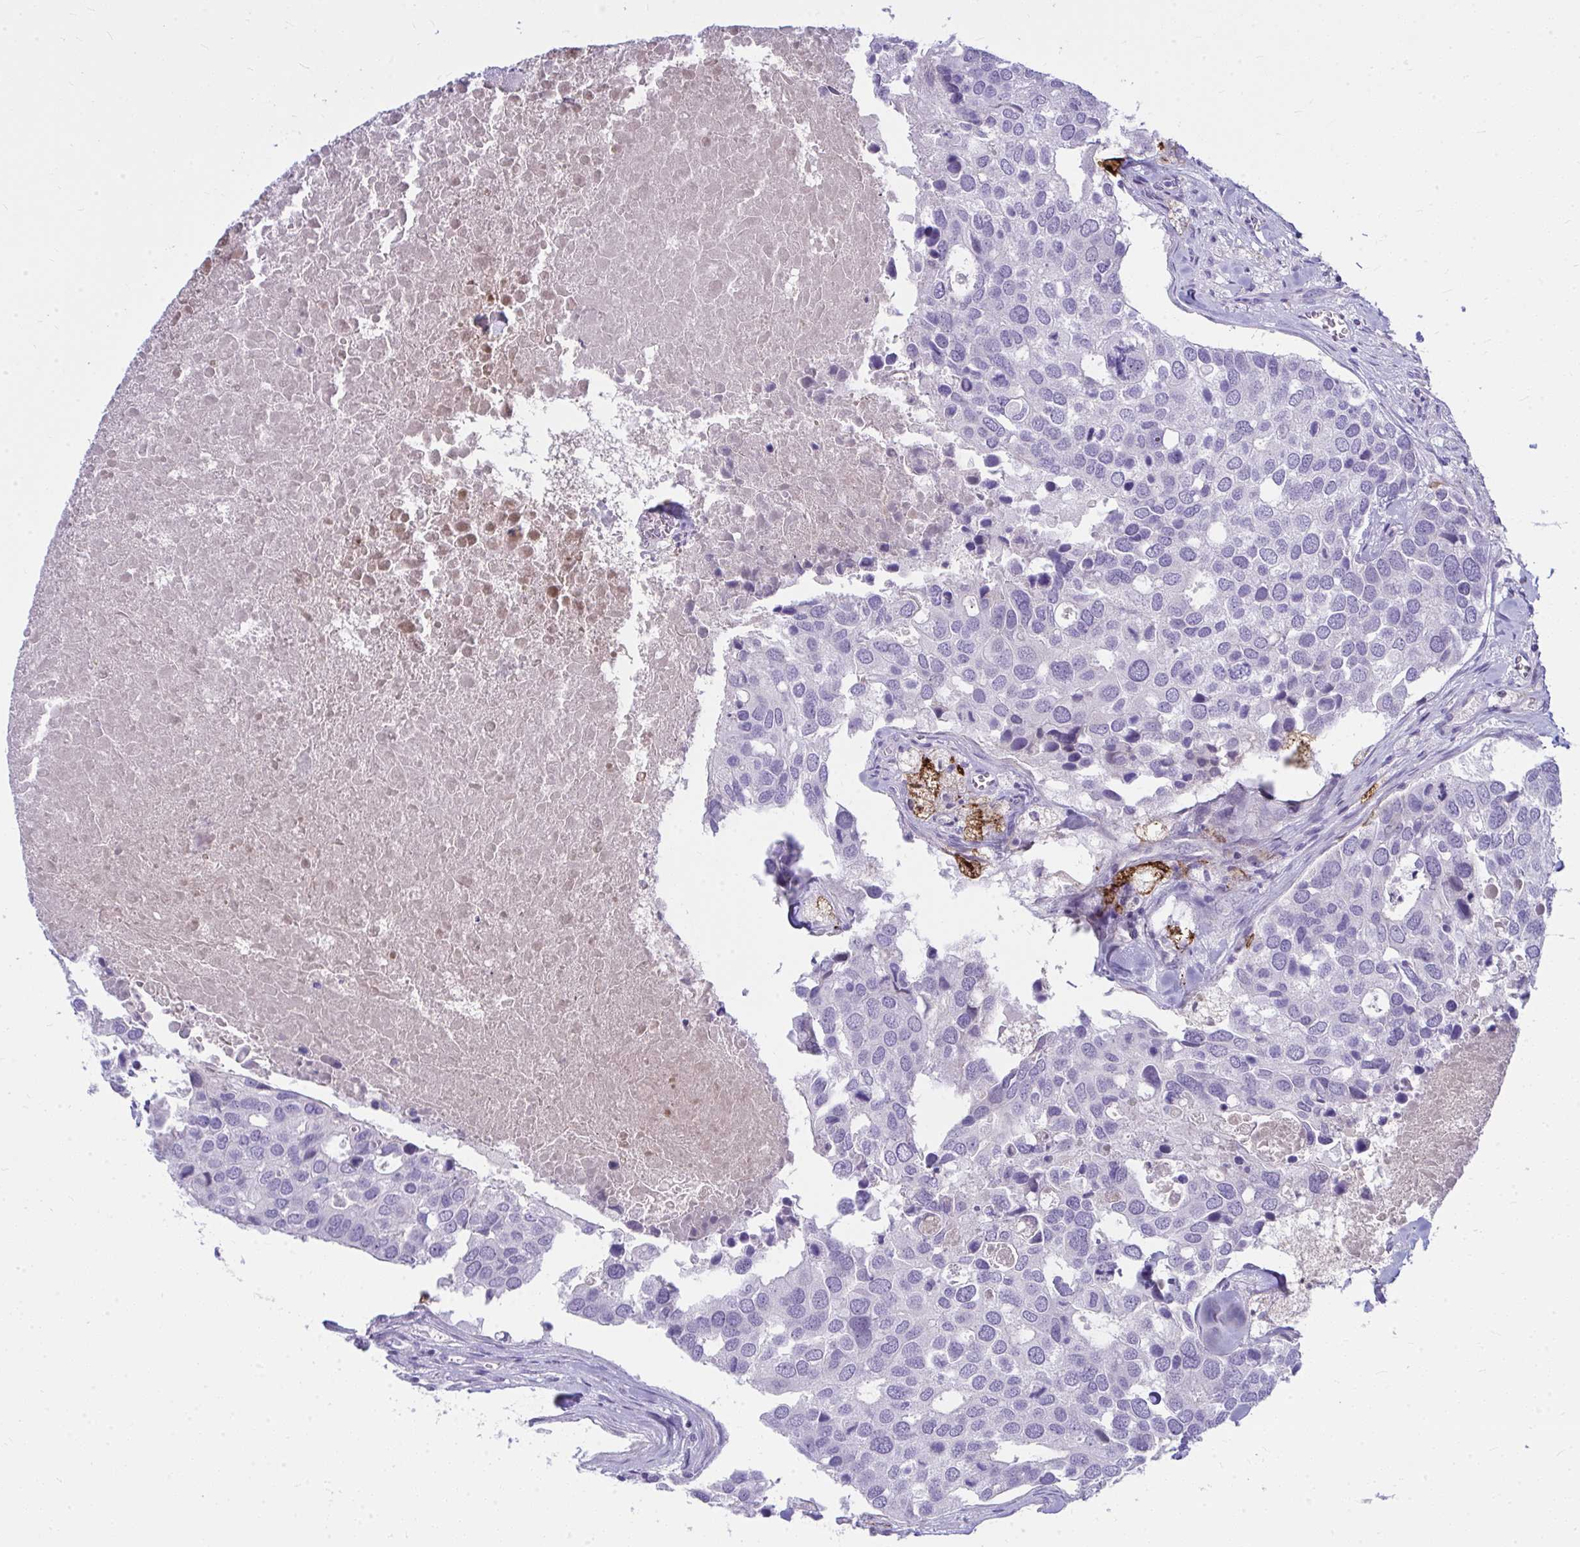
{"staining": {"intensity": "negative", "quantity": "none", "location": "none"}, "tissue": "breast cancer", "cell_type": "Tumor cells", "image_type": "cancer", "snomed": [{"axis": "morphology", "description": "Duct carcinoma"}, {"axis": "topography", "description": "Breast"}], "caption": "A high-resolution histopathology image shows immunohistochemistry (IHC) staining of breast intraductal carcinoma, which displays no significant expression in tumor cells.", "gene": "LRRC36", "patient": {"sex": "female", "age": 83}}